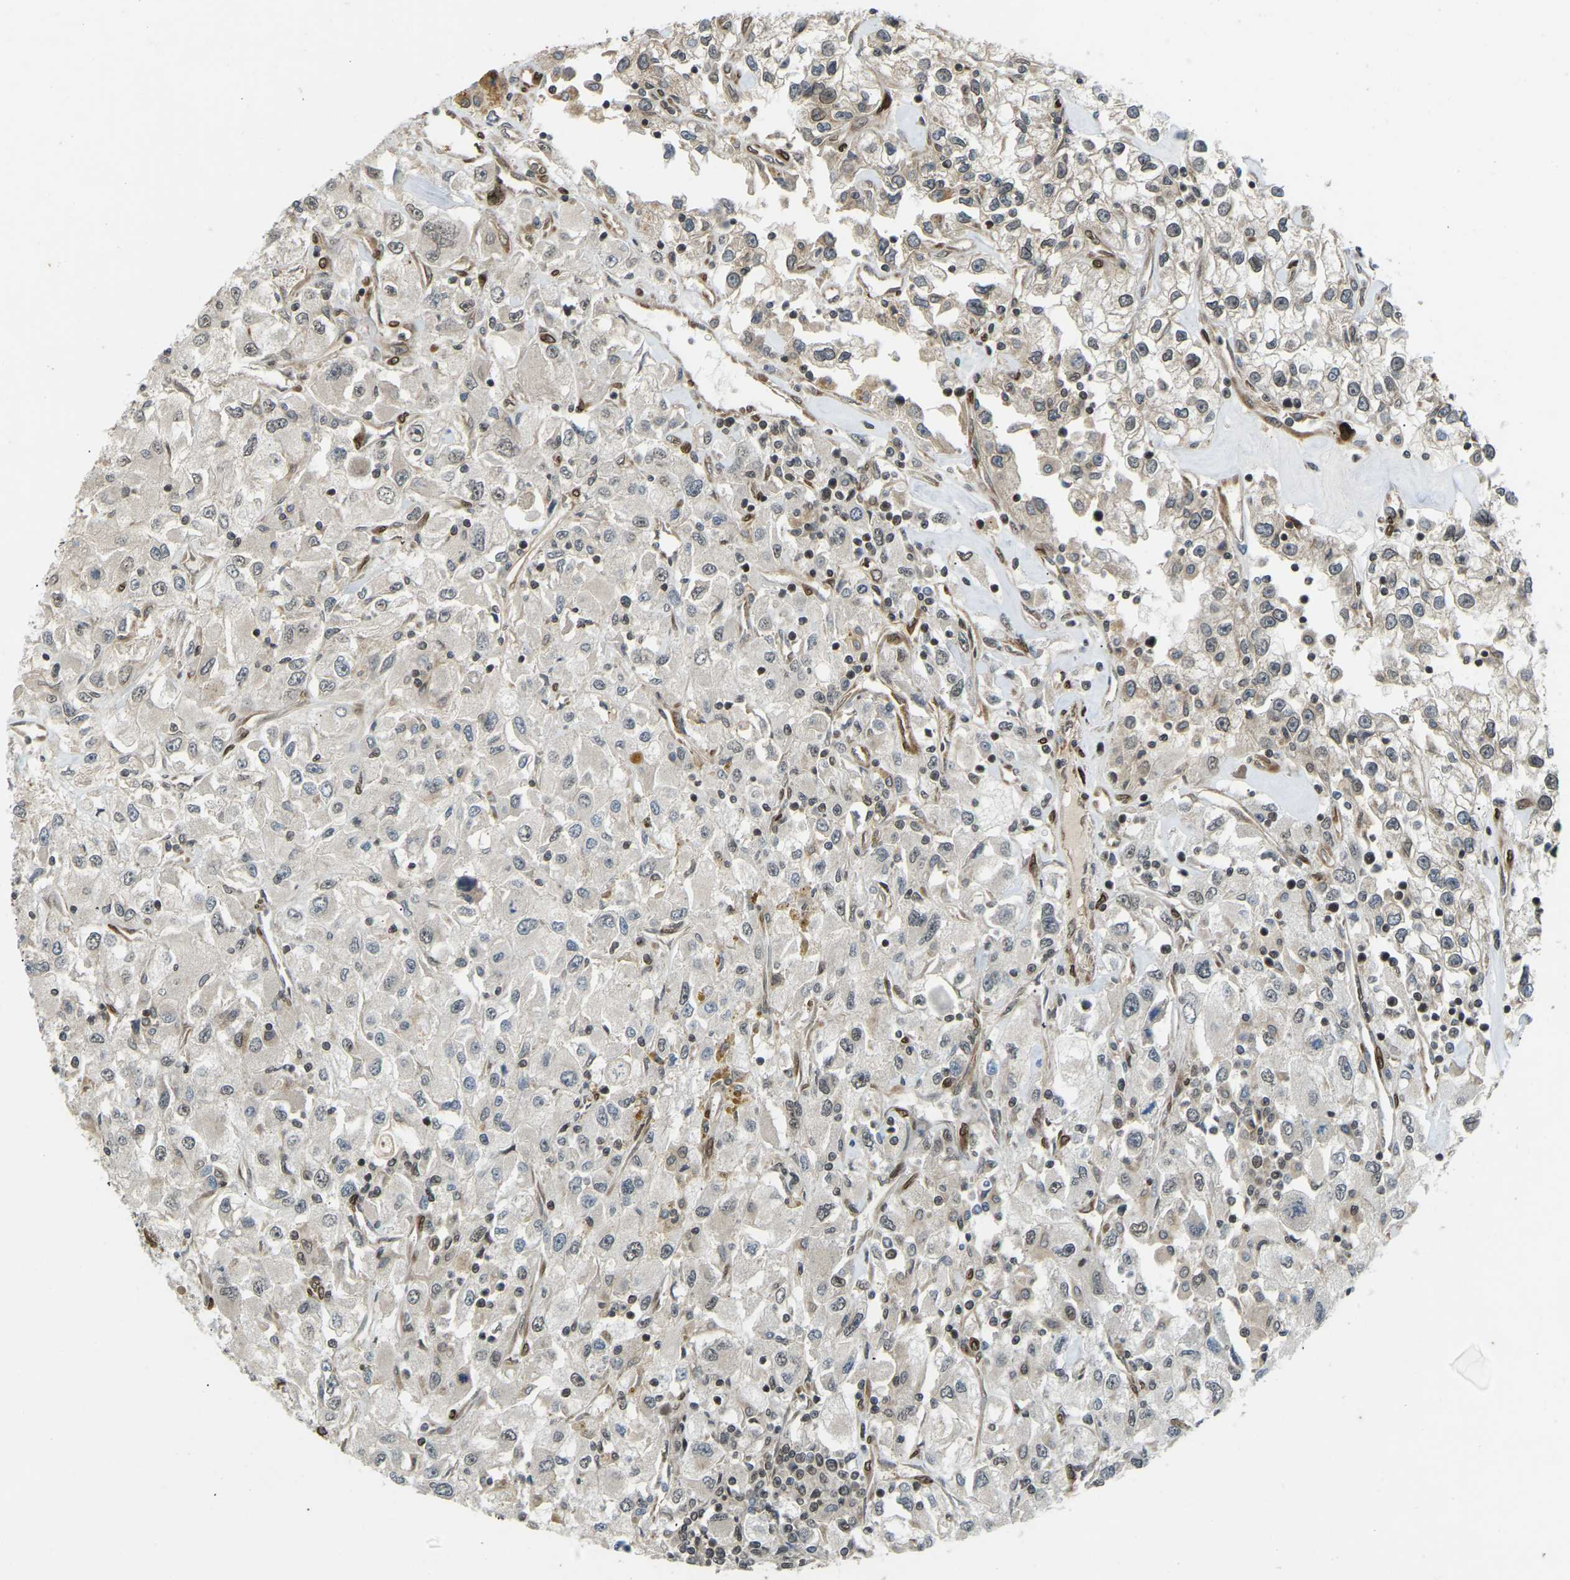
{"staining": {"intensity": "negative", "quantity": "none", "location": "none"}, "tissue": "renal cancer", "cell_type": "Tumor cells", "image_type": "cancer", "snomed": [{"axis": "morphology", "description": "Adenocarcinoma, NOS"}, {"axis": "topography", "description": "Kidney"}], "caption": "Immunohistochemistry (IHC) of human renal cancer reveals no expression in tumor cells.", "gene": "SYNE1", "patient": {"sex": "female", "age": 52}}